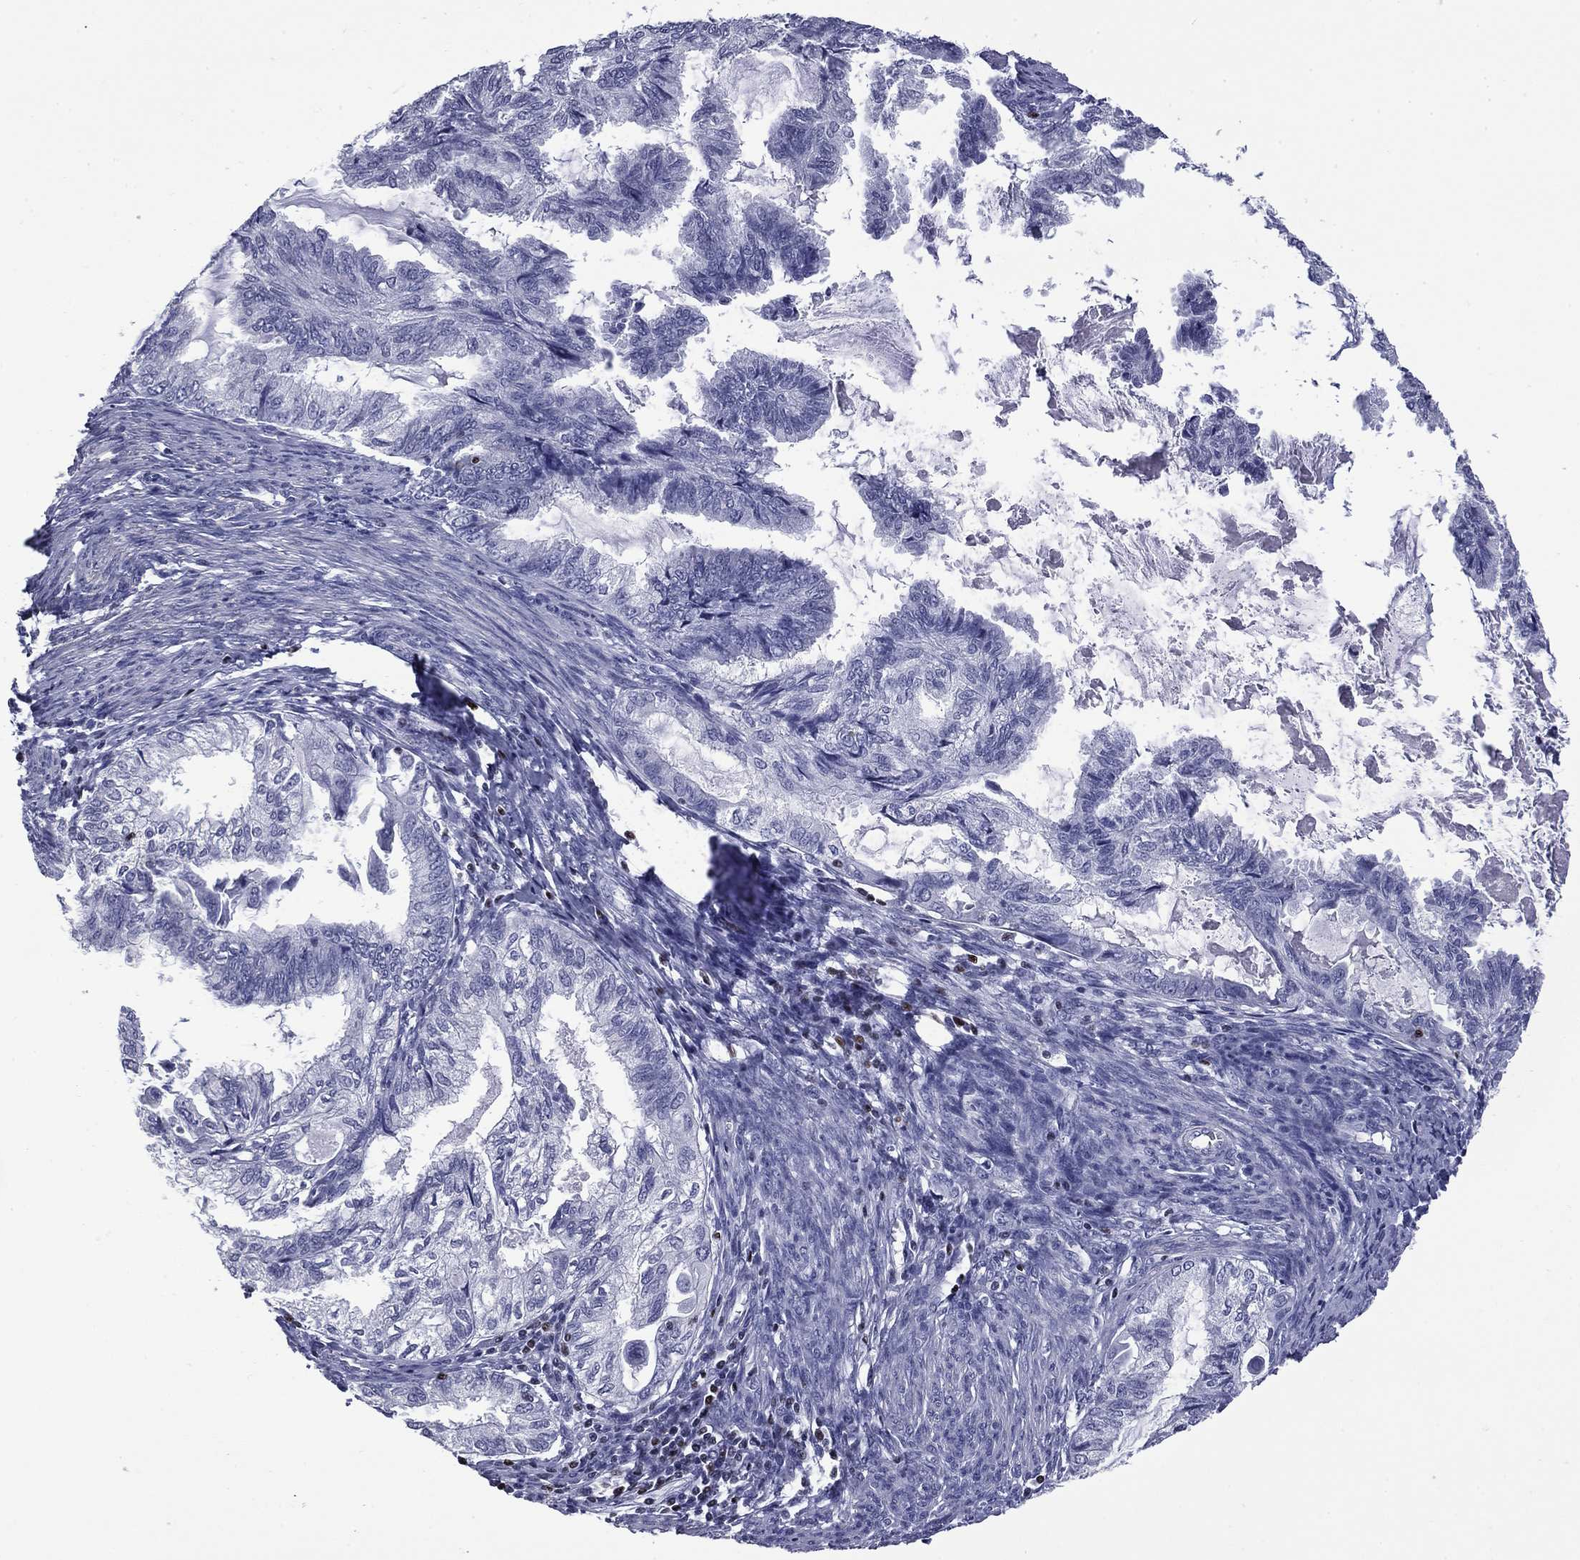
{"staining": {"intensity": "negative", "quantity": "none", "location": "none"}, "tissue": "endometrial cancer", "cell_type": "Tumor cells", "image_type": "cancer", "snomed": [{"axis": "morphology", "description": "Adenocarcinoma, NOS"}, {"axis": "topography", "description": "Endometrium"}], "caption": "An immunohistochemistry (IHC) image of adenocarcinoma (endometrial) is shown. There is no staining in tumor cells of adenocarcinoma (endometrial). (DAB (3,3'-diaminobenzidine) IHC visualized using brightfield microscopy, high magnification).", "gene": "IKZF3", "patient": {"sex": "female", "age": 86}}